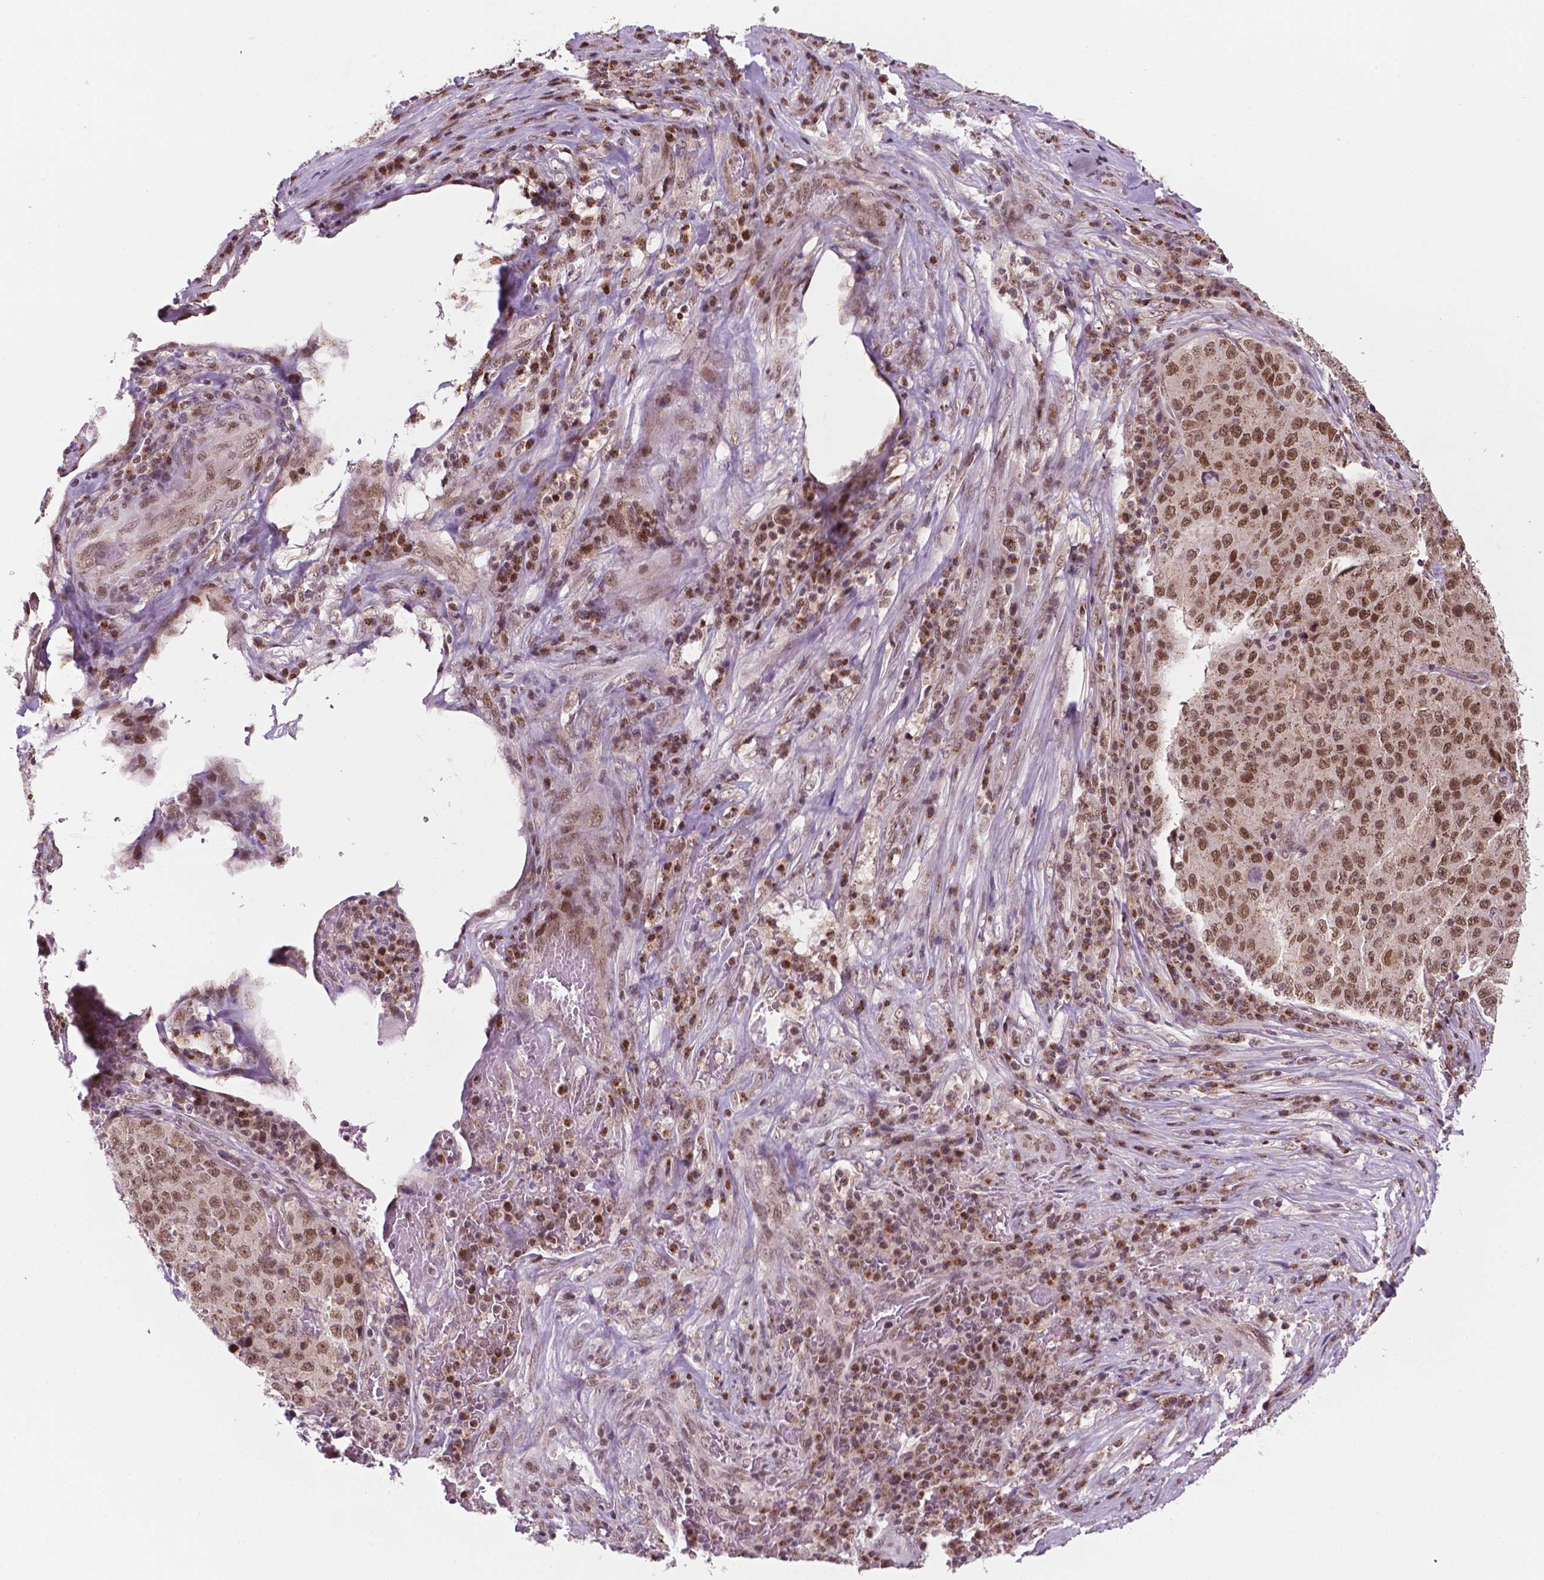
{"staining": {"intensity": "moderate", "quantity": ">75%", "location": "nuclear"}, "tissue": "stomach cancer", "cell_type": "Tumor cells", "image_type": "cancer", "snomed": [{"axis": "morphology", "description": "Adenocarcinoma, NOS"}, {"axis": "topography", "description": "Stomach"}], "caption": "This is a photomicrograph of immunohistochemistry (IHC) staining of adenocarcinoma (stomach), which shows moderate positivity in the nuclear of tumor cells.", "gene": "PER2", "patient": {"sex": "male", "age": 71}}